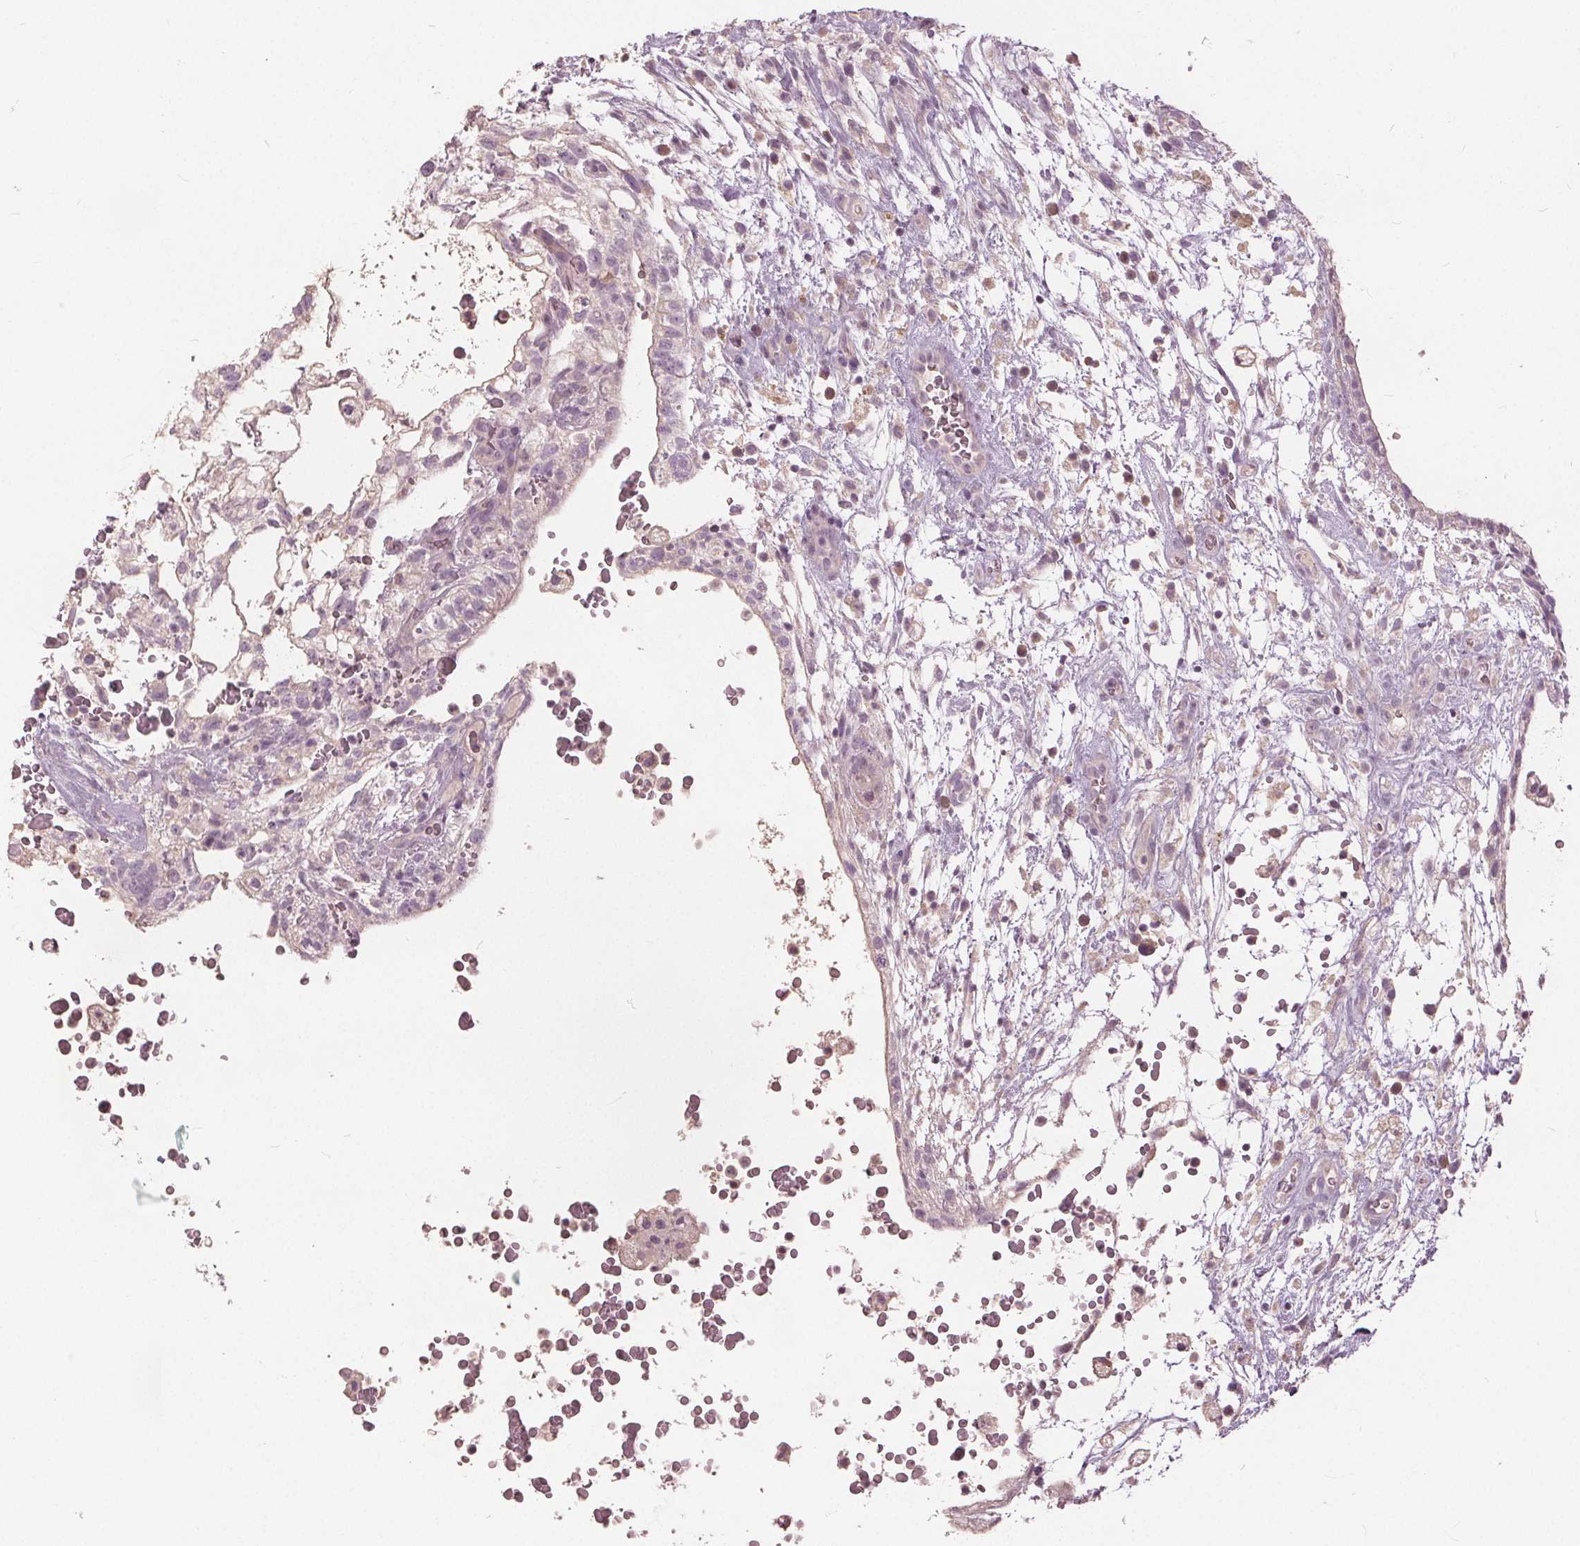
{"staining": {"intensity": "negative", "quantity": "none", "location": "none"}, "tissue": "testis cancer", "cell_type": "Tumor cells", "image_type": "cancer", "snomed": [{"axis": "morphology", "description": "Normal tissue, NOS"}, {"axis": "morphology", "description": "Carcinoma, Embryonal, NOS"}, {"axis": "topography", "description": "Testis"}], "caption": "An immunohistochemistry histopathology image of testis embryonal carcinoma is shown. There is no staining in tumor cells of testis embryonal carcinoma.", "gene": "KLK13", "patient": {"sex": "male", "age": 32}}